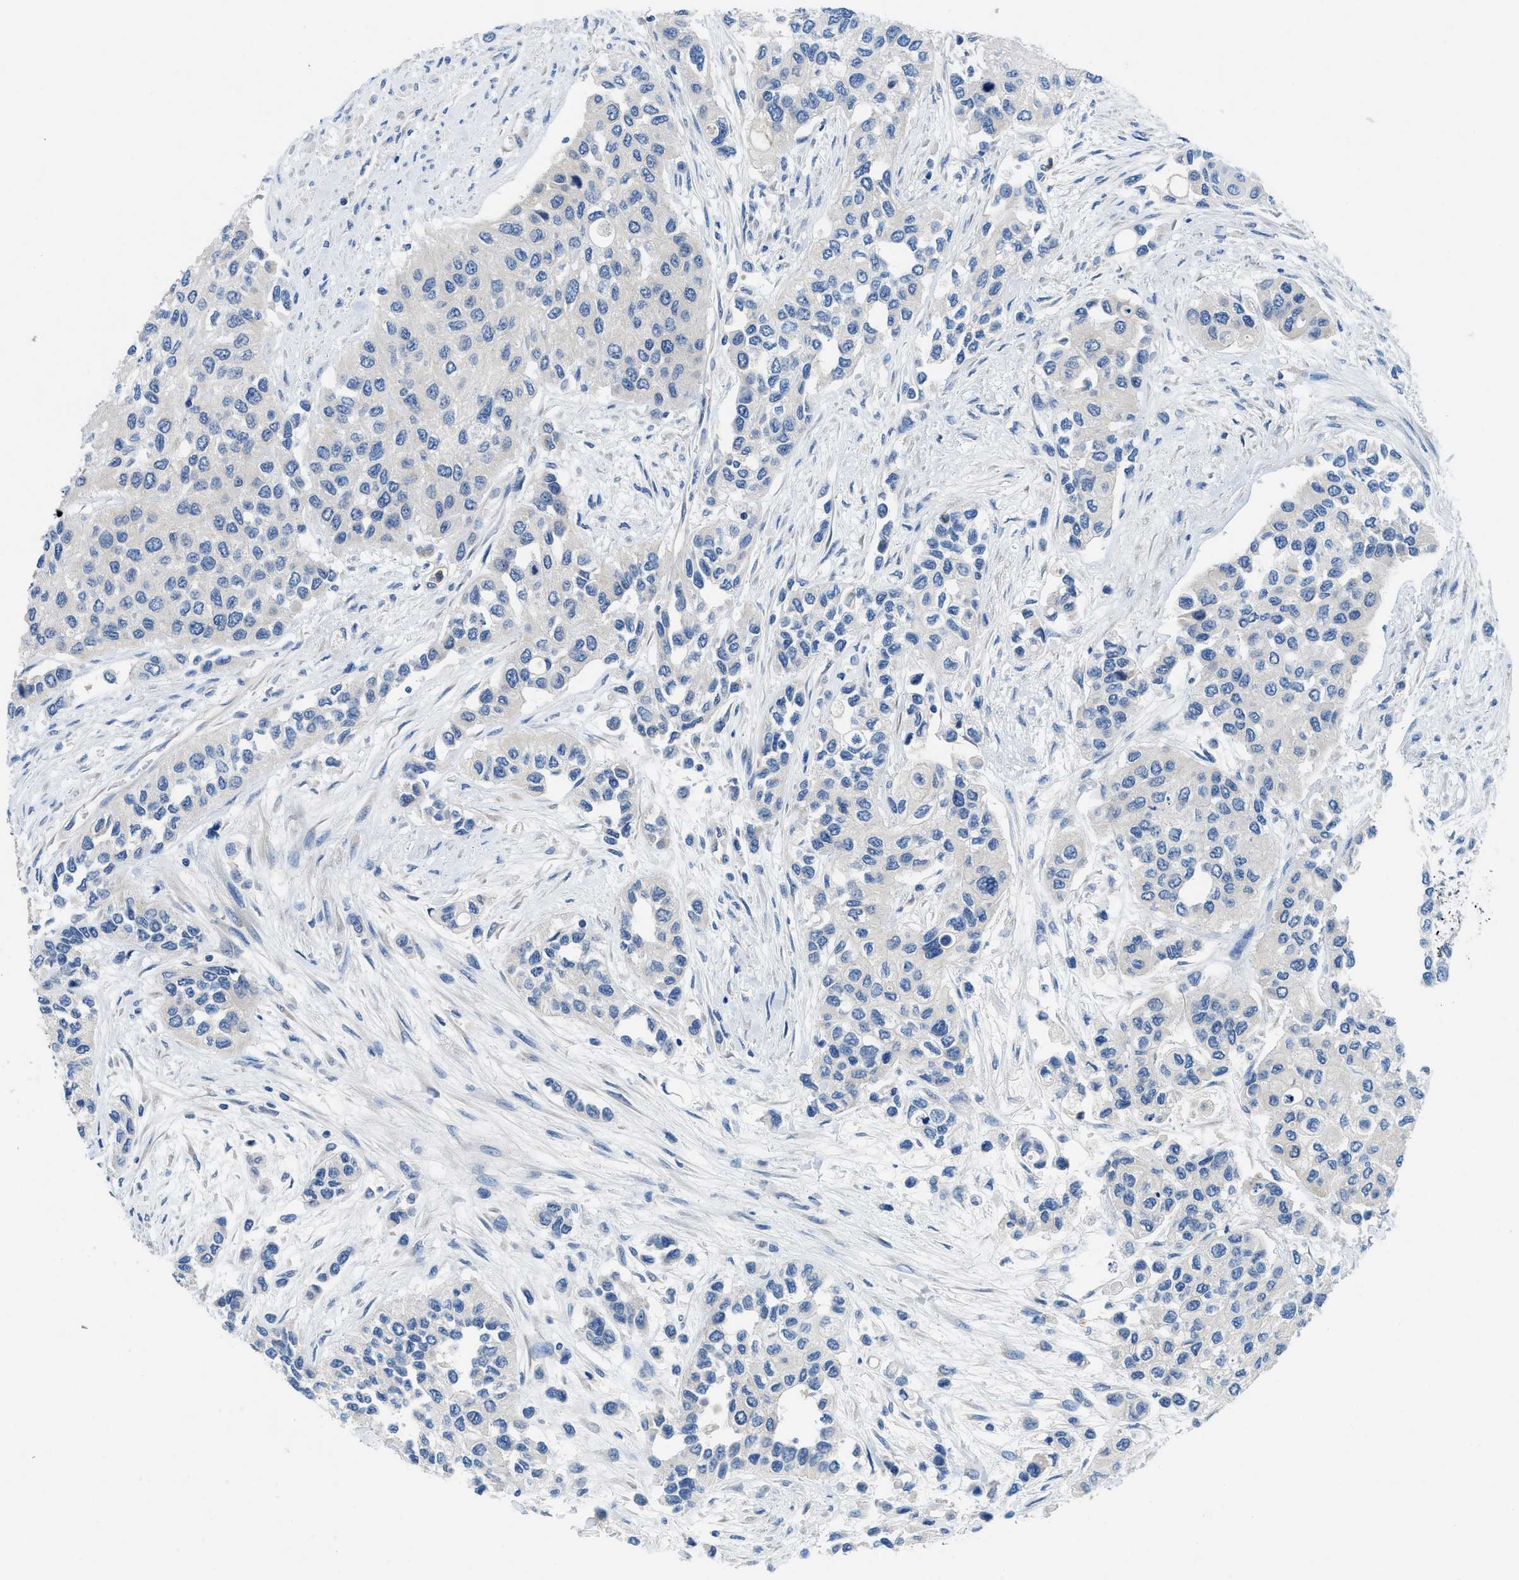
{"staining": {"intensity": "negative", "quantity": "none", "location": "none"}, "tissue": "urothelial cancer", "cell_type": "Tumor cells", "image_type": "cancer", "snomed": [{"axis": "morphology", "description": "Urothelial carcinoma, High grade"}, {"axis": "topography", "description": "Urinary bladder"}], "caption": "High-grade urothelial carcinoma was stained to show a protein in brown. There is no significant staining in tumor cells.", "gene": "PGR", "patient": {"sex": "female", "age": 56}}